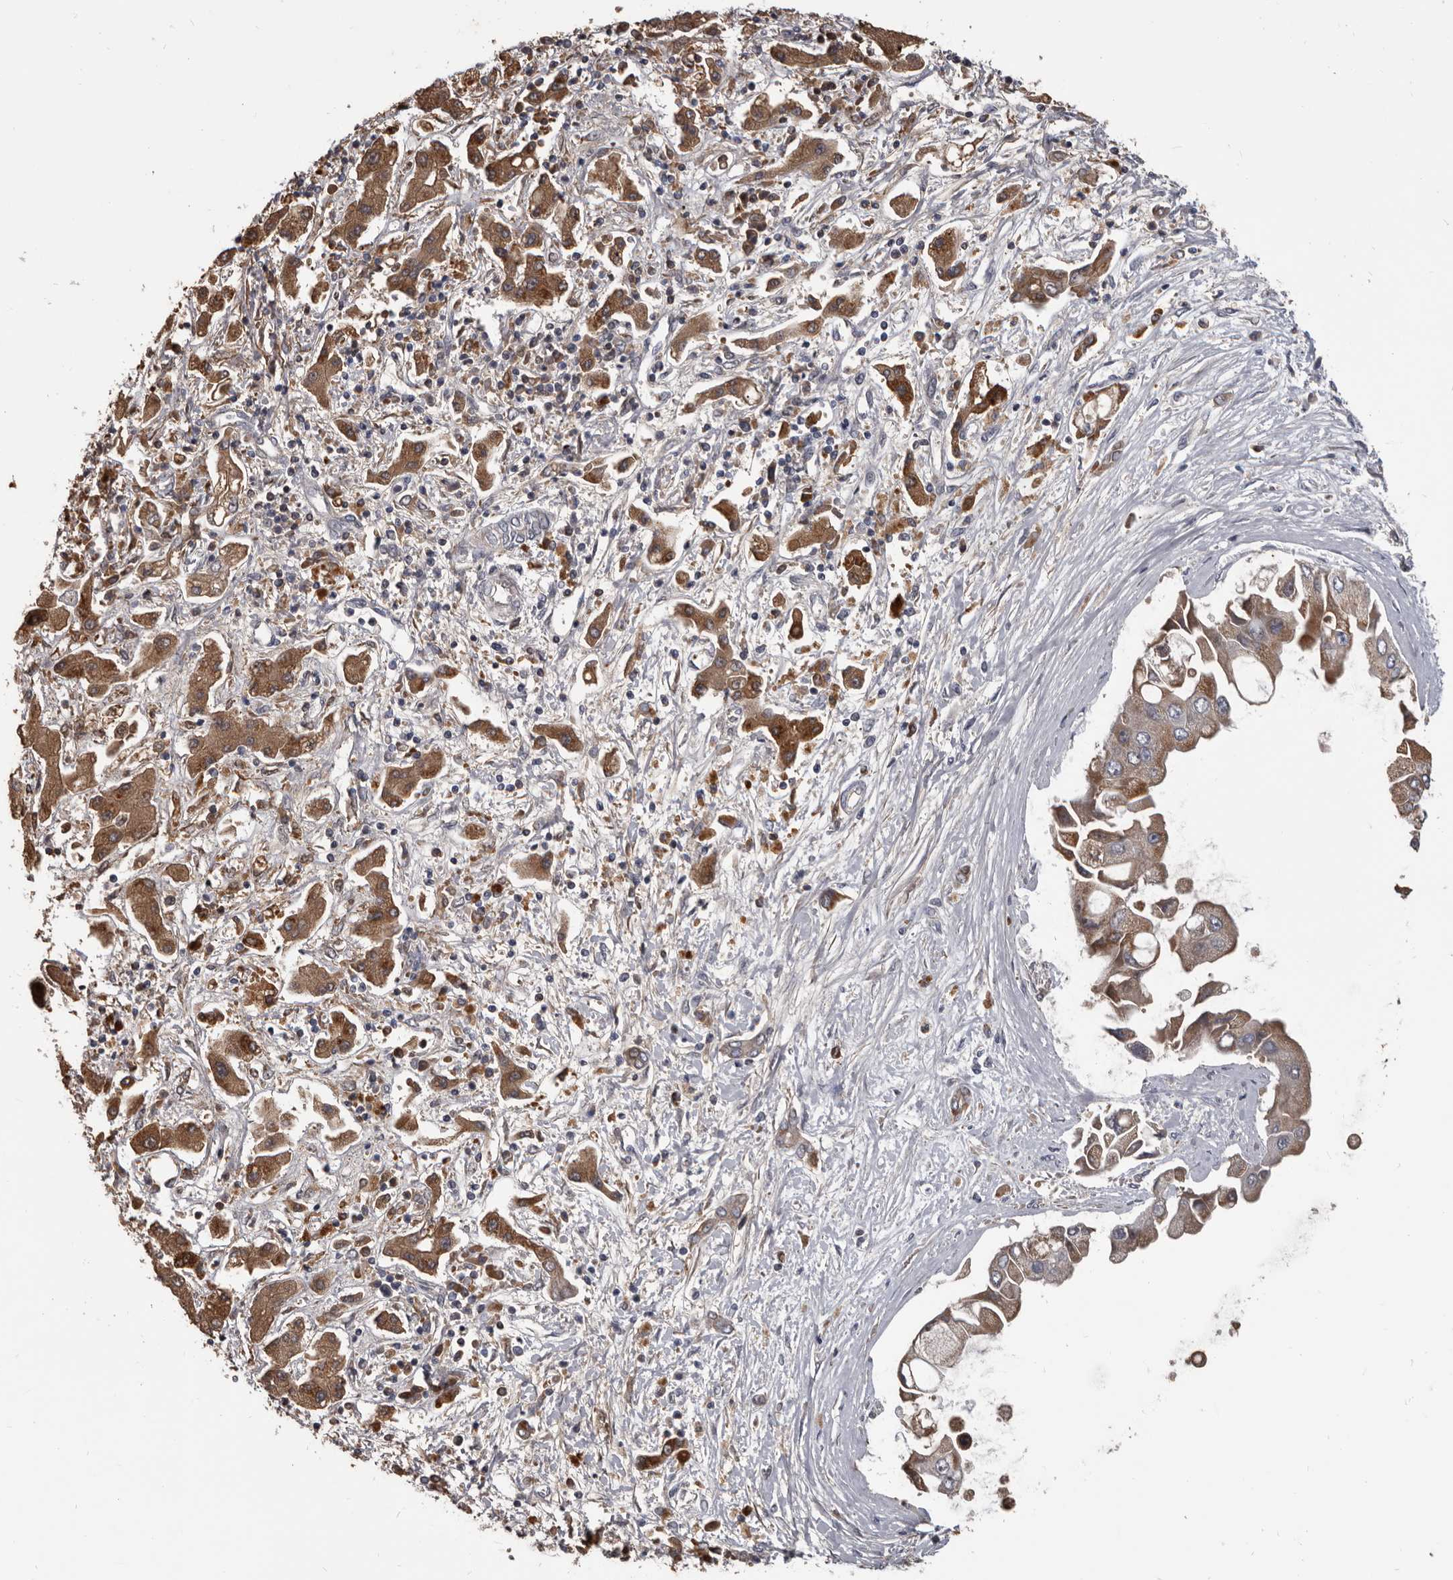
{"staining": {"intensity": "moderate", "quantity": ">75%", "location": "cytoplasmic/membranous"}, "tissue": "liver cancer", "cell_type": "Tumor cells", "image_type": "cancer", "snomed": [{"axis": "morphology", "description": "Cholangiocarcinoma"}, {"axis": "topography", "description": "Liver"}], "caption": "Immunohistochemical staining of liver cancer reveals medium levels of moderate cytoplasmic/membranous protein positivity in approximately >75% of tumor cells.", "gene": "ALDH5A1", "patient": {"sex": "male", "age": 50}}